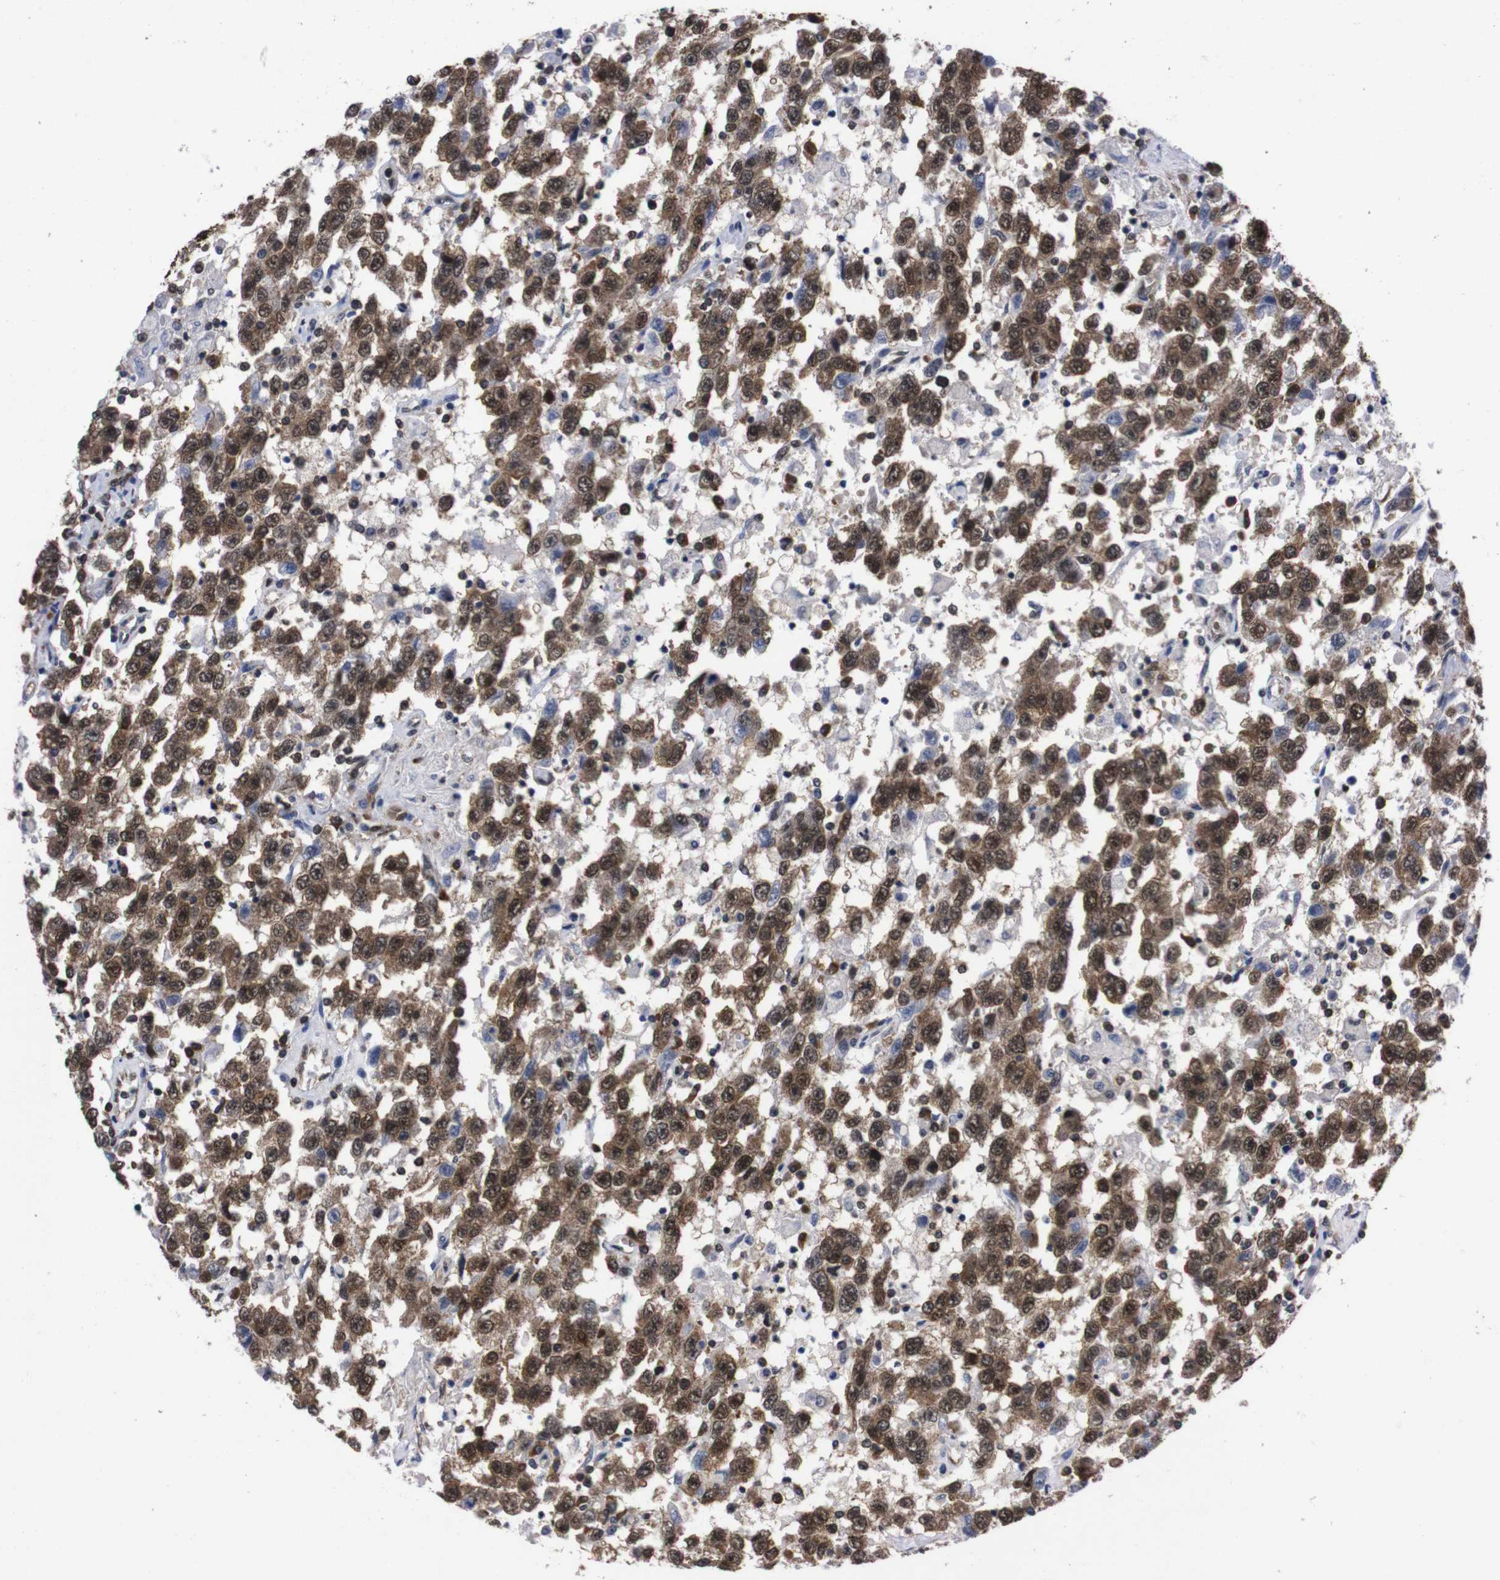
{"staining": {"intensity": "moderate", "quantity": ">75%", "location": "cytoplasmic/membranous,nuclear"}, "tissue": "testis cancer", "cell_type": "Tumor cells", "image_type": "cancer", "snomed": [{"axis": "morphology", "description": "Seminoma, NOS"}, {"axis": "topography", "description": "Testis"}], "caption": "This image shows immunohistochemistry staining of testis cancer, with medium moderate cytoplasmic/membranous and nuclear expression in approximately >75% of tumor cells.", "gene": "UBQLN2", "patient": {"sex": "male", "age": 41}}